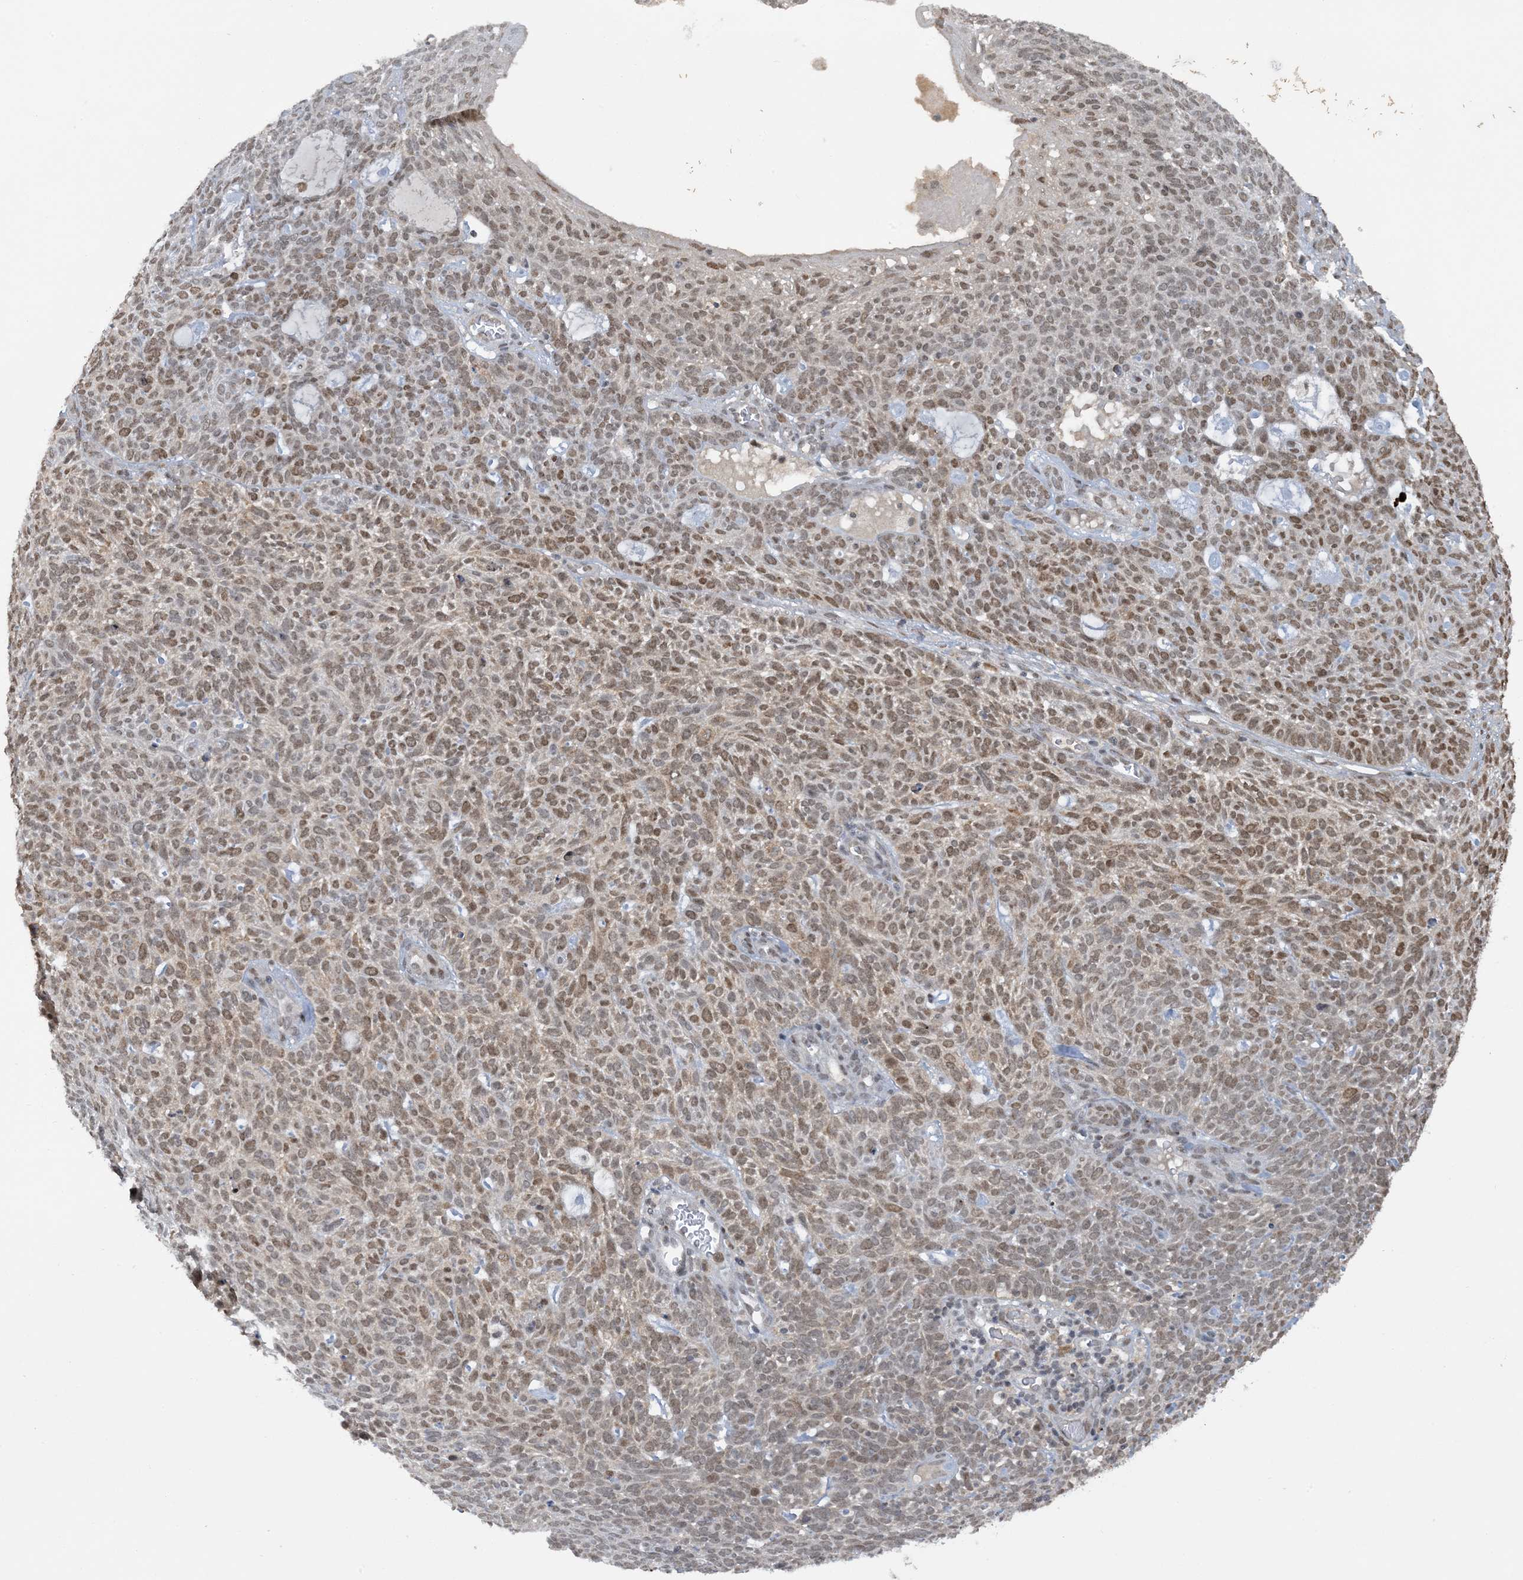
{"staining": {"intensity": "moderate", "quantity": ">75%", "location": "nuclear"}, "tissue": "skin cancer", "cell_type": "Tumor cells", "image_type": "cancer", "snomed": [{"axis": "morphology", "description": "Squamous cell carcinoma, NOS"}, {"axis": "topography", "description": "Skin"}], "caption": "High-power microscopy captured an IHC photomicrograph of squamous cell carcinoma (skin), revealing moderate nuclear staining in approximately >75% of tumor cells. Nuclei are stained in blue.", "gene": "ACYP2", "patient": {"sex": "female", "age": 90}}